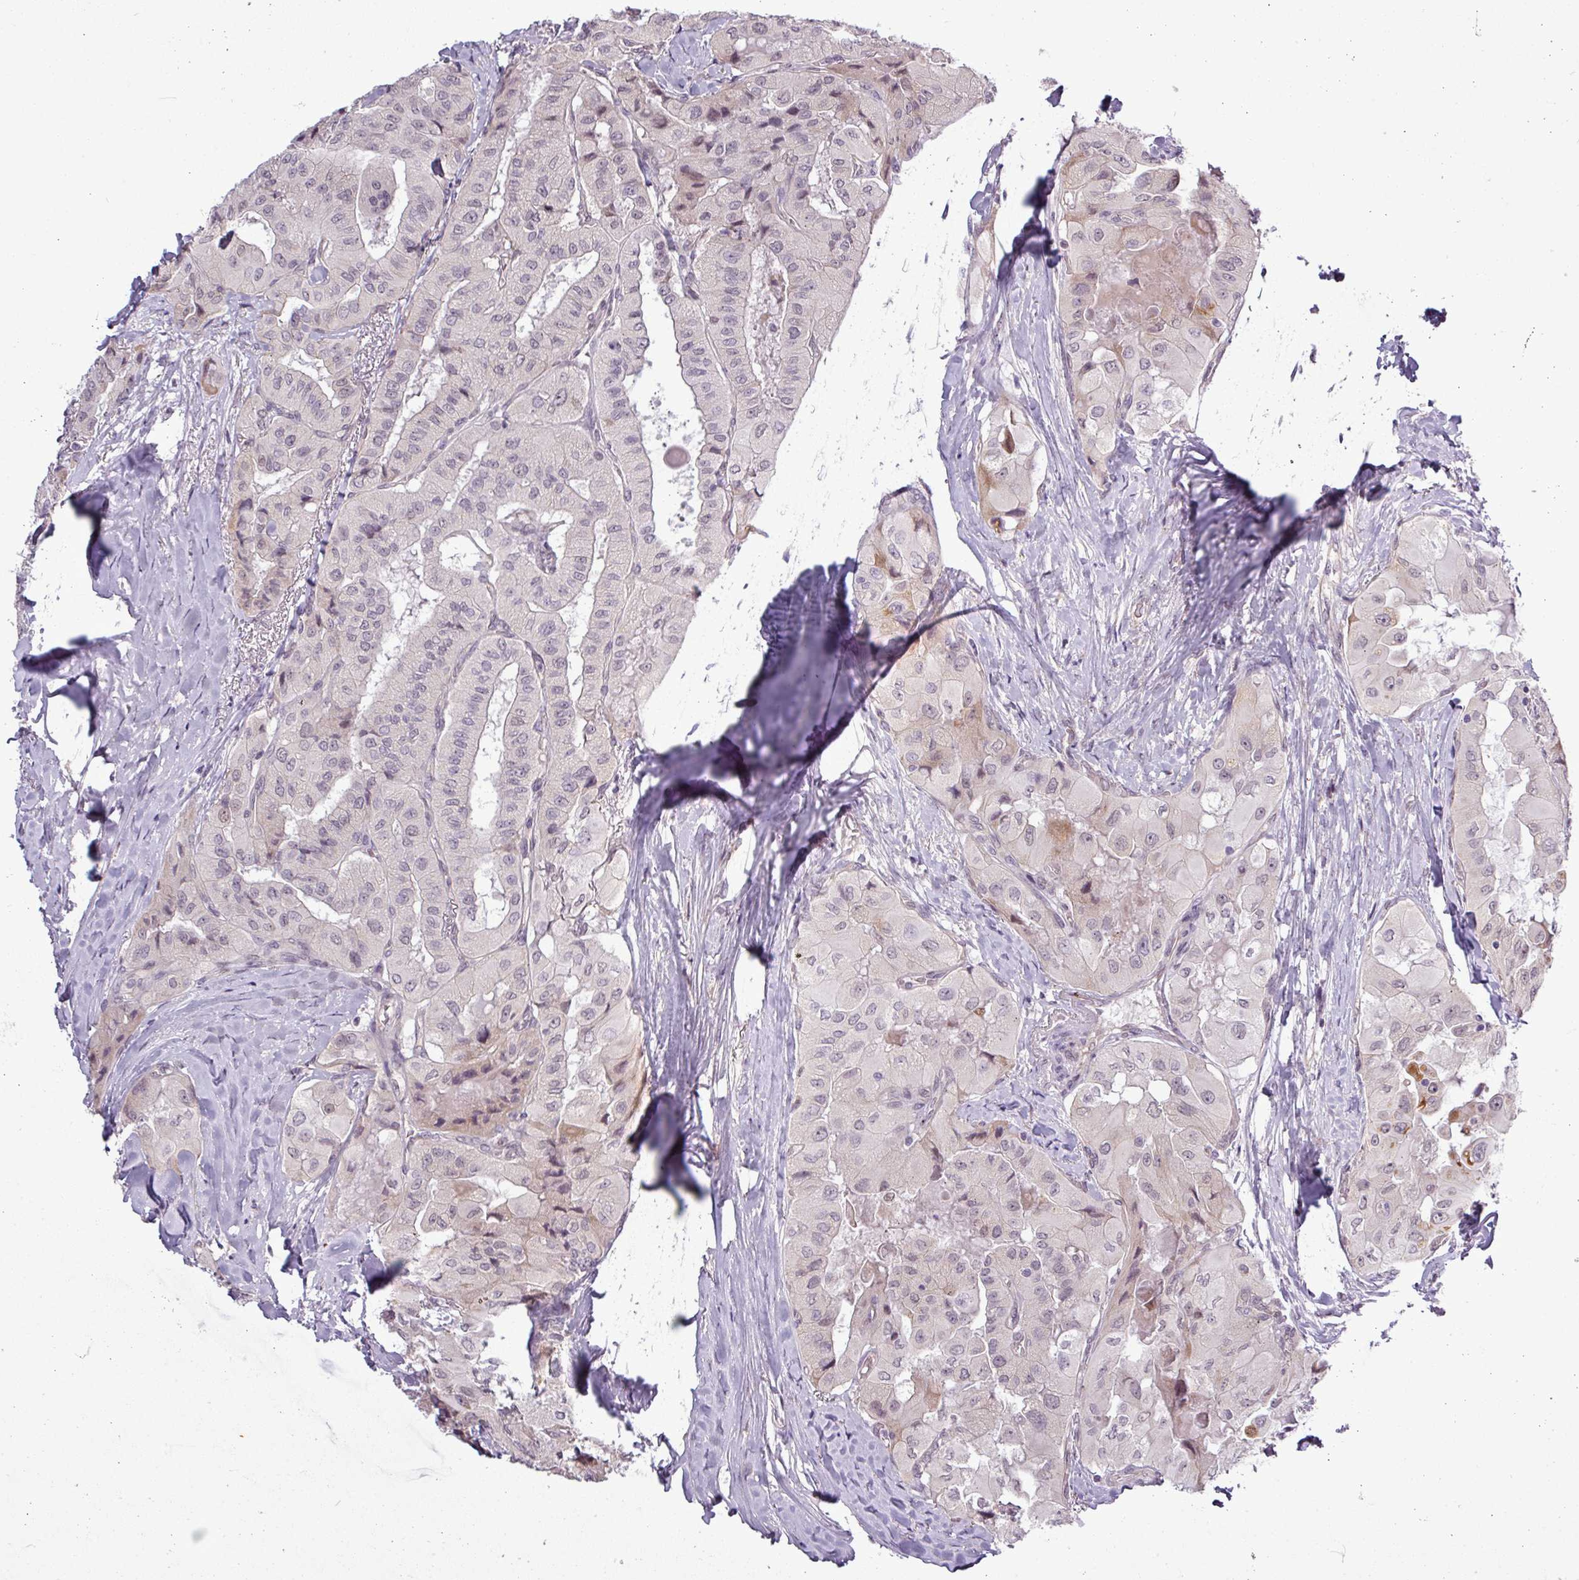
{"staining": {"intensity": "negative", "quantity": "none", "location": "none"}, "tissue": "thyroid cancer", "cell_type": "Tumor cells", "image_type": "cancer", "snomed": [{"axis": "morphology", "description": "Normal tissue, NOS"}, {"axis": "morphology", "description": "Papillary adenocarcinoma, NOS"}, {"axis": "topography", "description": "Thyroid gland"}], "caption": "Tumor cells show no significant protein staining in thyroid papillary adenocarcinoma.", "gene": "GPT2", "patient": {"sex": "female", "age": 59}}